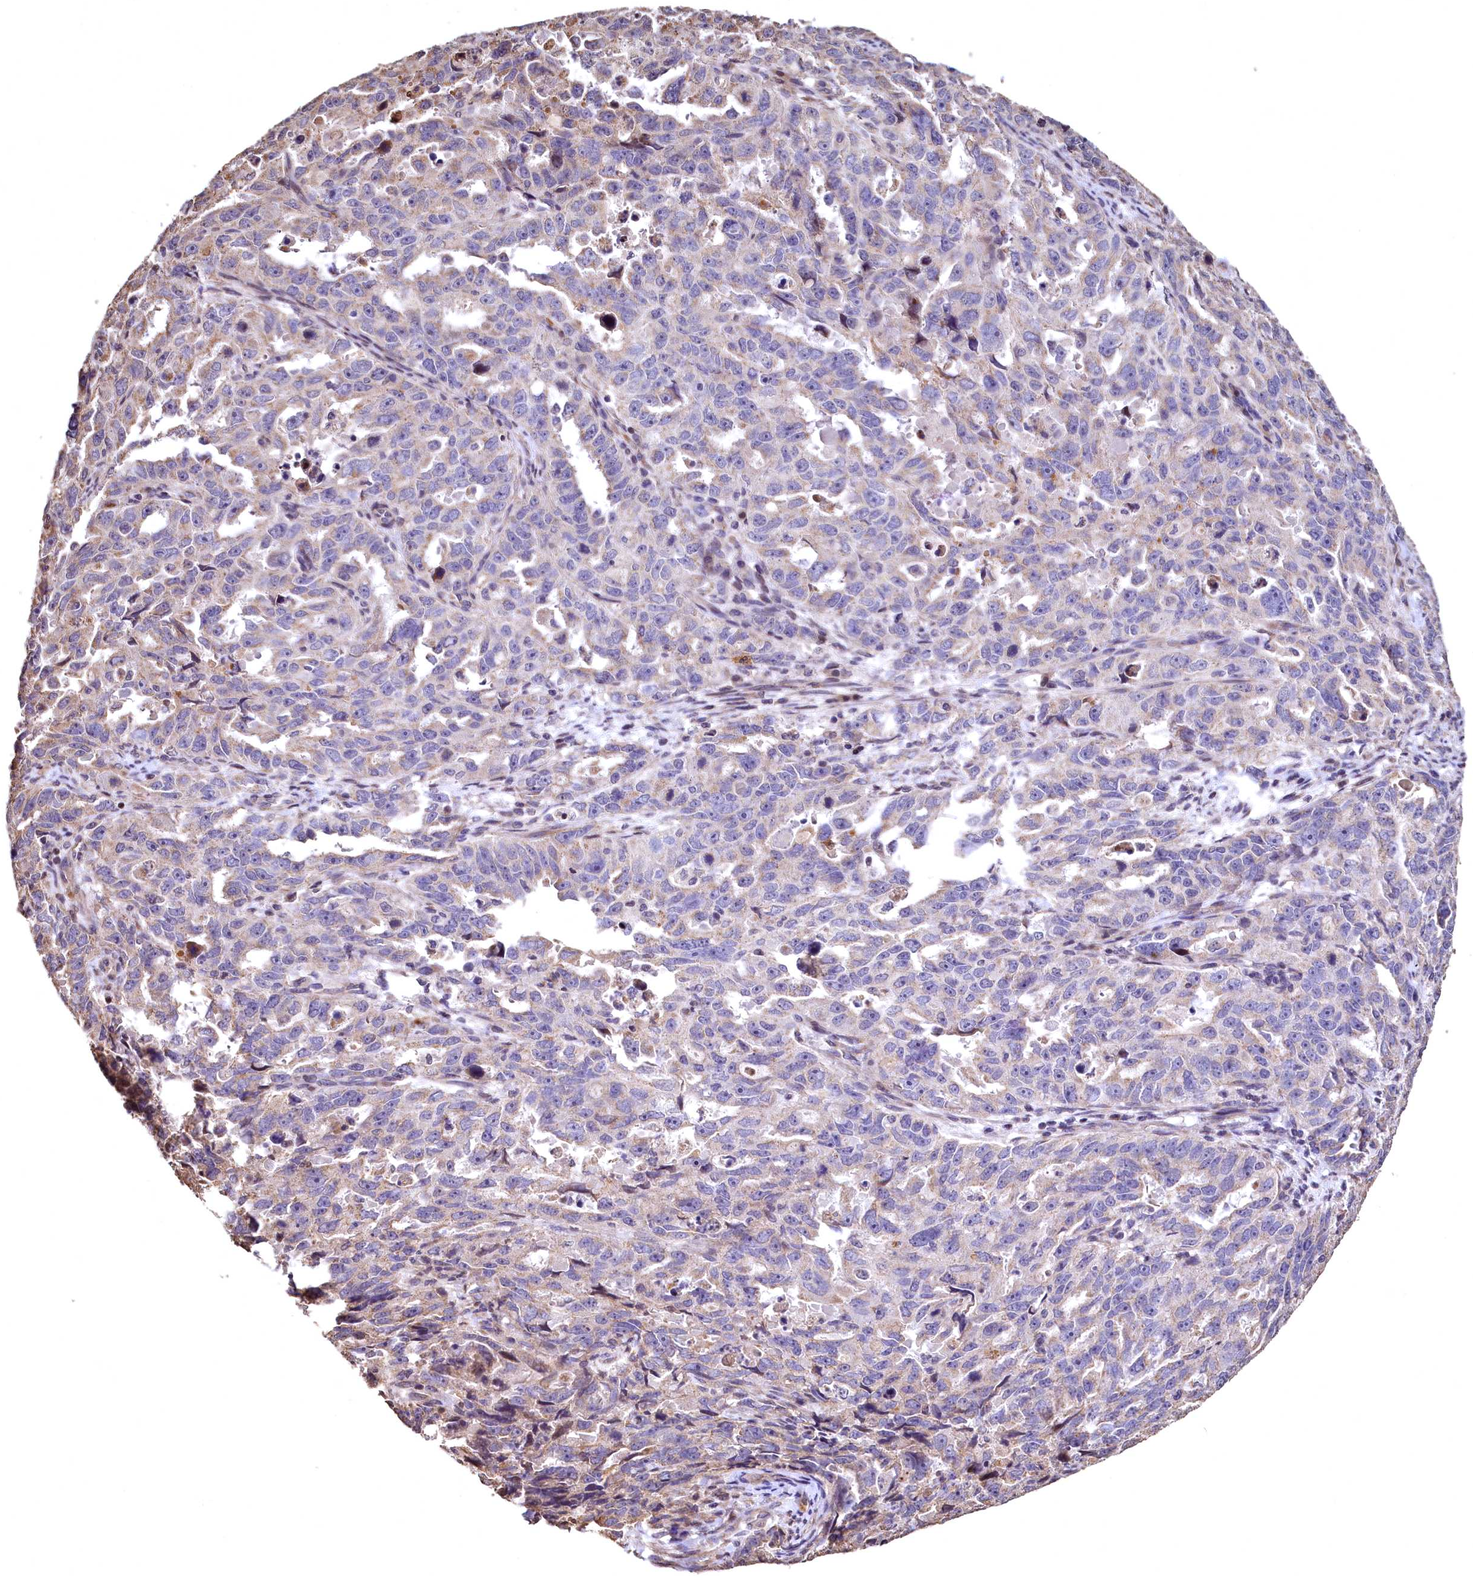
{"staining": {"intensity": "negative", "quantity": "none", "location": "none"}, "tissue": "endometrial cancer", "cell_type": "Tumor cells", "image_type": "cancer", "snomed": [{"axis": "morphology", "description": "Adenocarcinoma, NOS"}, {"axis": "topography", "description": "Endometrium"}], "caption": "This photomicrograph is of endometrial cancer stained with immunohistochemistry to label a protein in brown with the nuclei are counter-stained blue. There is no staining in tumor cells.", "gene": "SPTA1", "patient": {"sex": "female", "age": 65}}